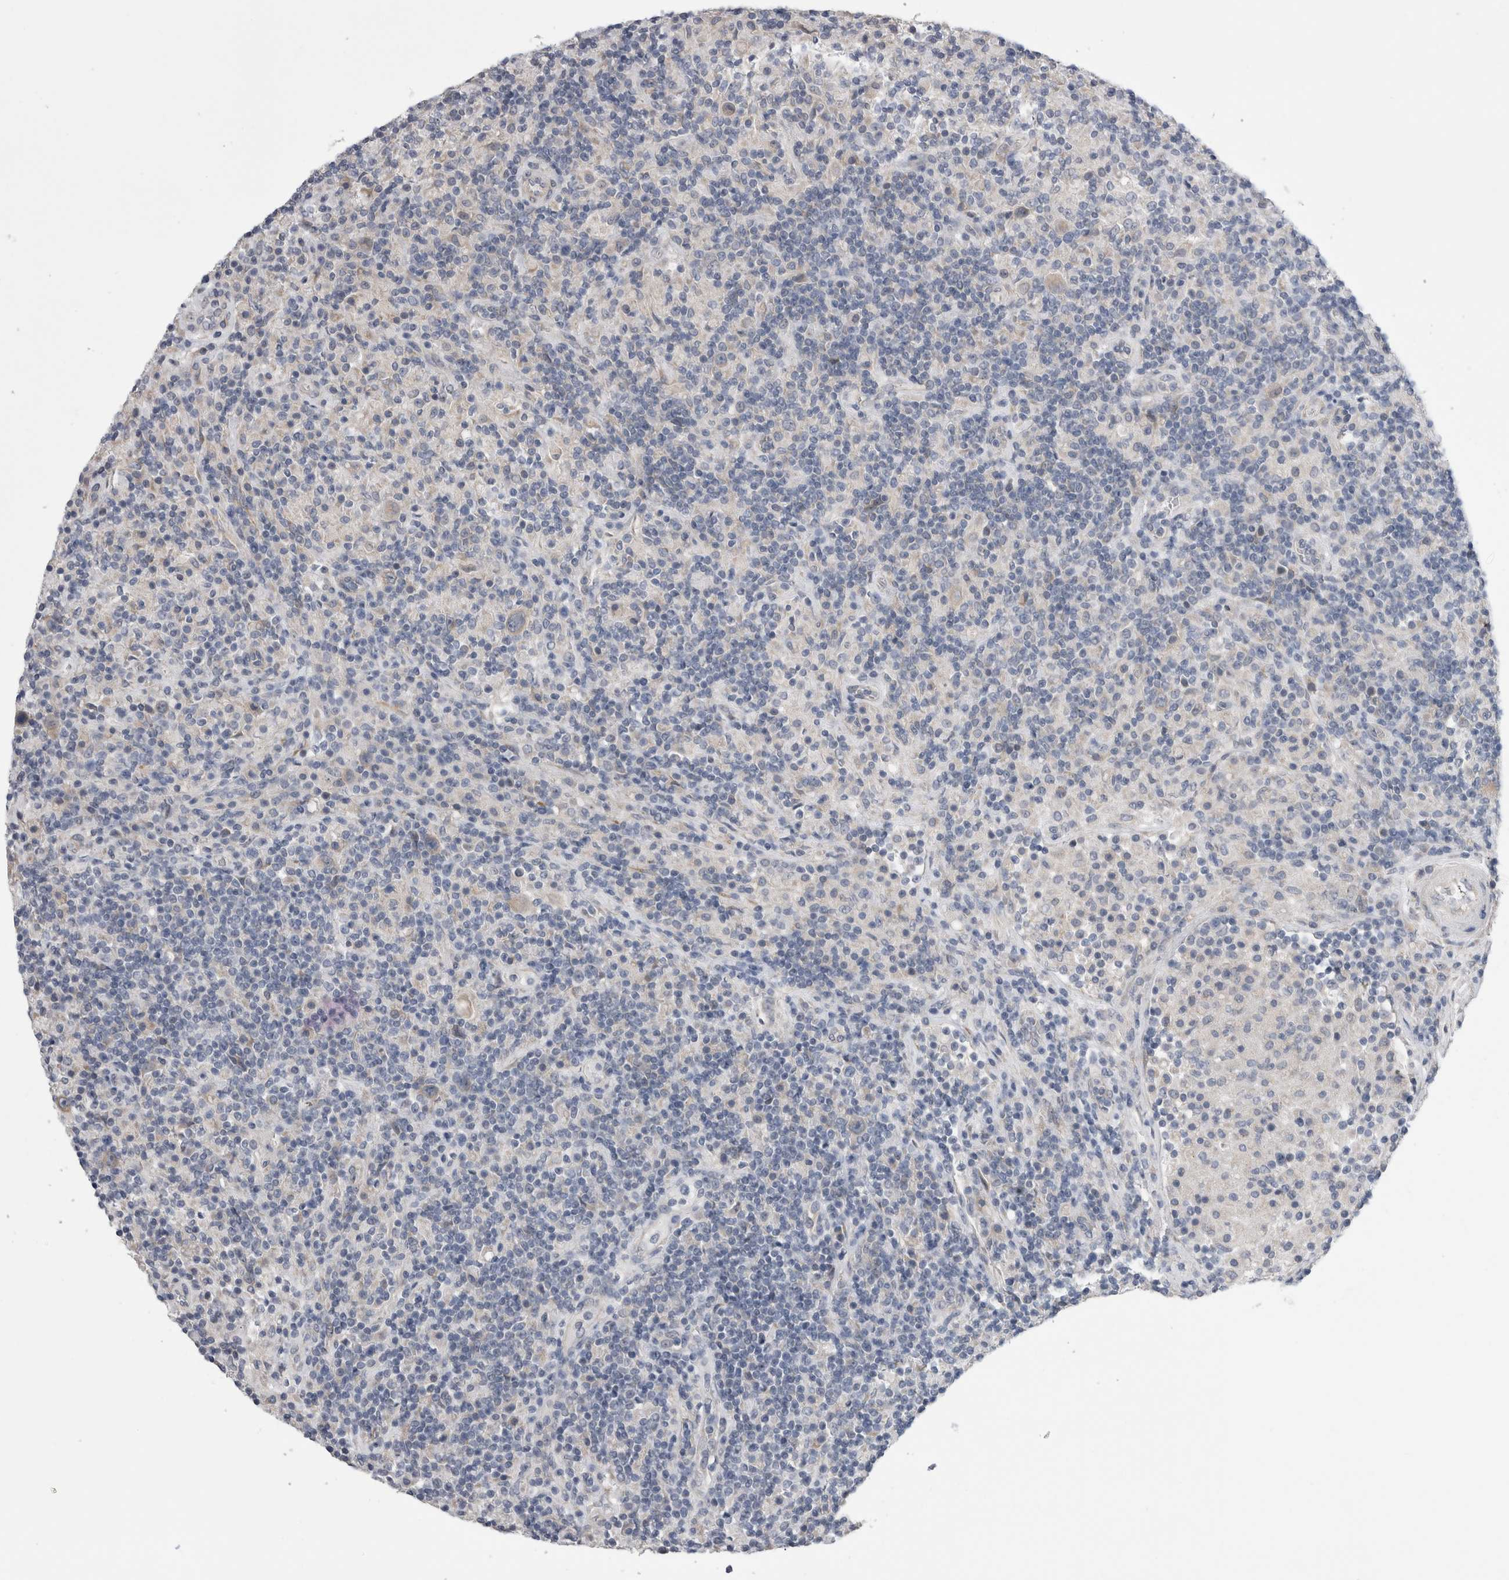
{"staining": {"intensity": "negative", "quantity": "none", "location": "none"}, "tissue": "lymphoma", "cell_type": "Tumor cells", "image_type": "cancer", "snomed": [{"axis": "morphology", "description": "Hodgkin's disease, NOS"}, {"axis": "topography", "description": "Lymph node"}], "caption": "Tumor cells show no significant protein positivity in lymphoma. The staining was performed using DAB (3,3'-diaminobenzidine) to visualize the protein expression in brown, while the nuclei were stained in blue with hematoxylin (Magnification: 20x).", "gene": "ARHGAP29", "patient": {"sex": "male", "age": 70}}